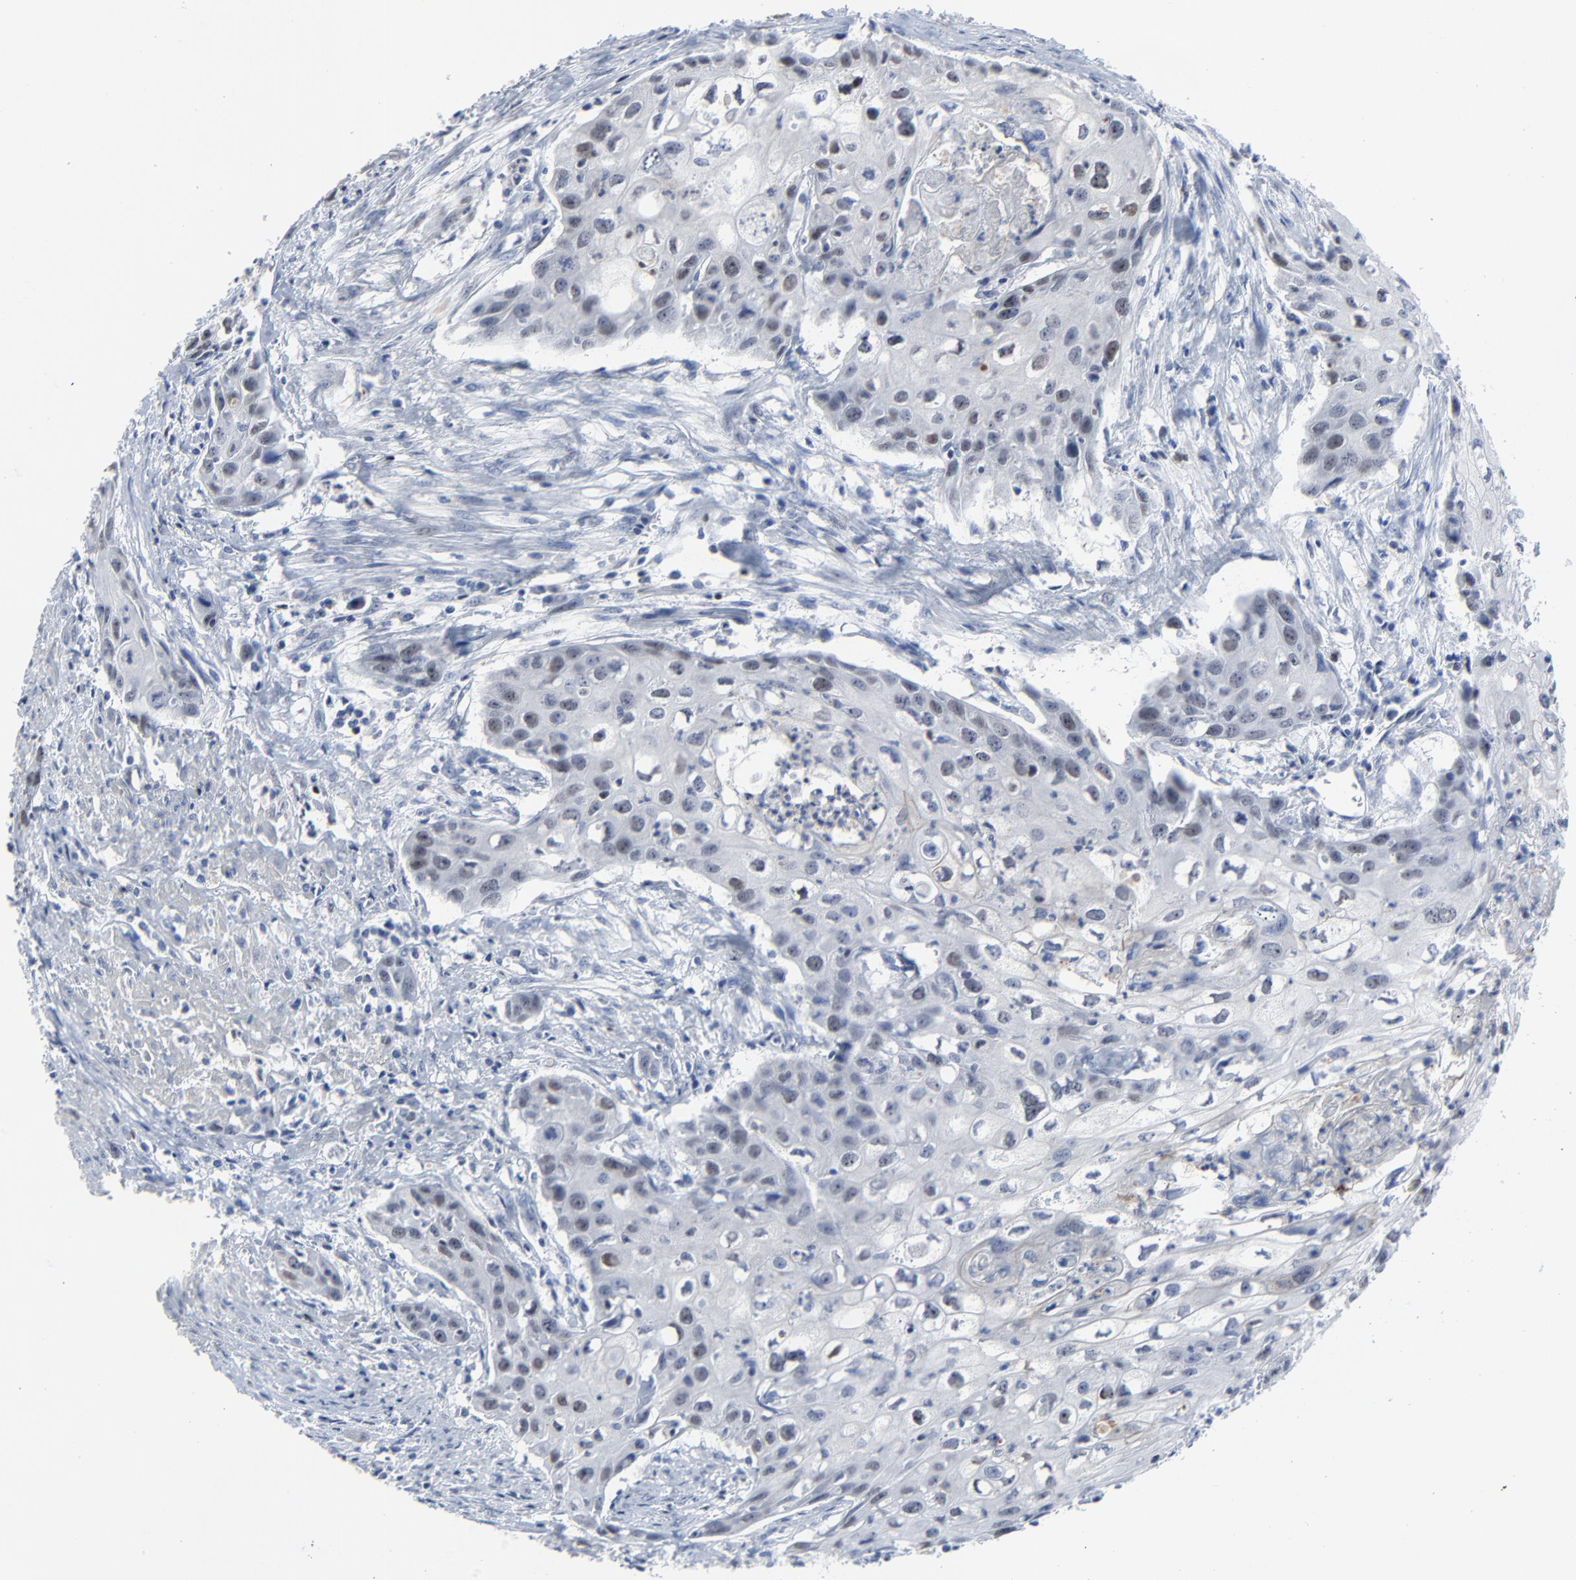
{"staining": {"intensity": "weak", "quantity": "25%-75%", "location": "nuclear"}, "tissue": "urothelial cancer", "cell_type": "Tumor cells", "image_type": "cancer", "snomed": [{"axis": "morphology", "description": "Urothelial carcinoma, High grade"}, {"axis": "topography", "description": "Urinary bladder"}], "caption": "Immunohistochemistry (IHC) histopathology image of neoplastic tissue: human high-grade urothelial carcinoma stained using IHC displays low levels of weak protein expression localized specifically in the nuclear of tumor cells, appearing as a nuclear brown color.", "gene": "BIRC3", "patient": {"sex": "male", "age": 54}}